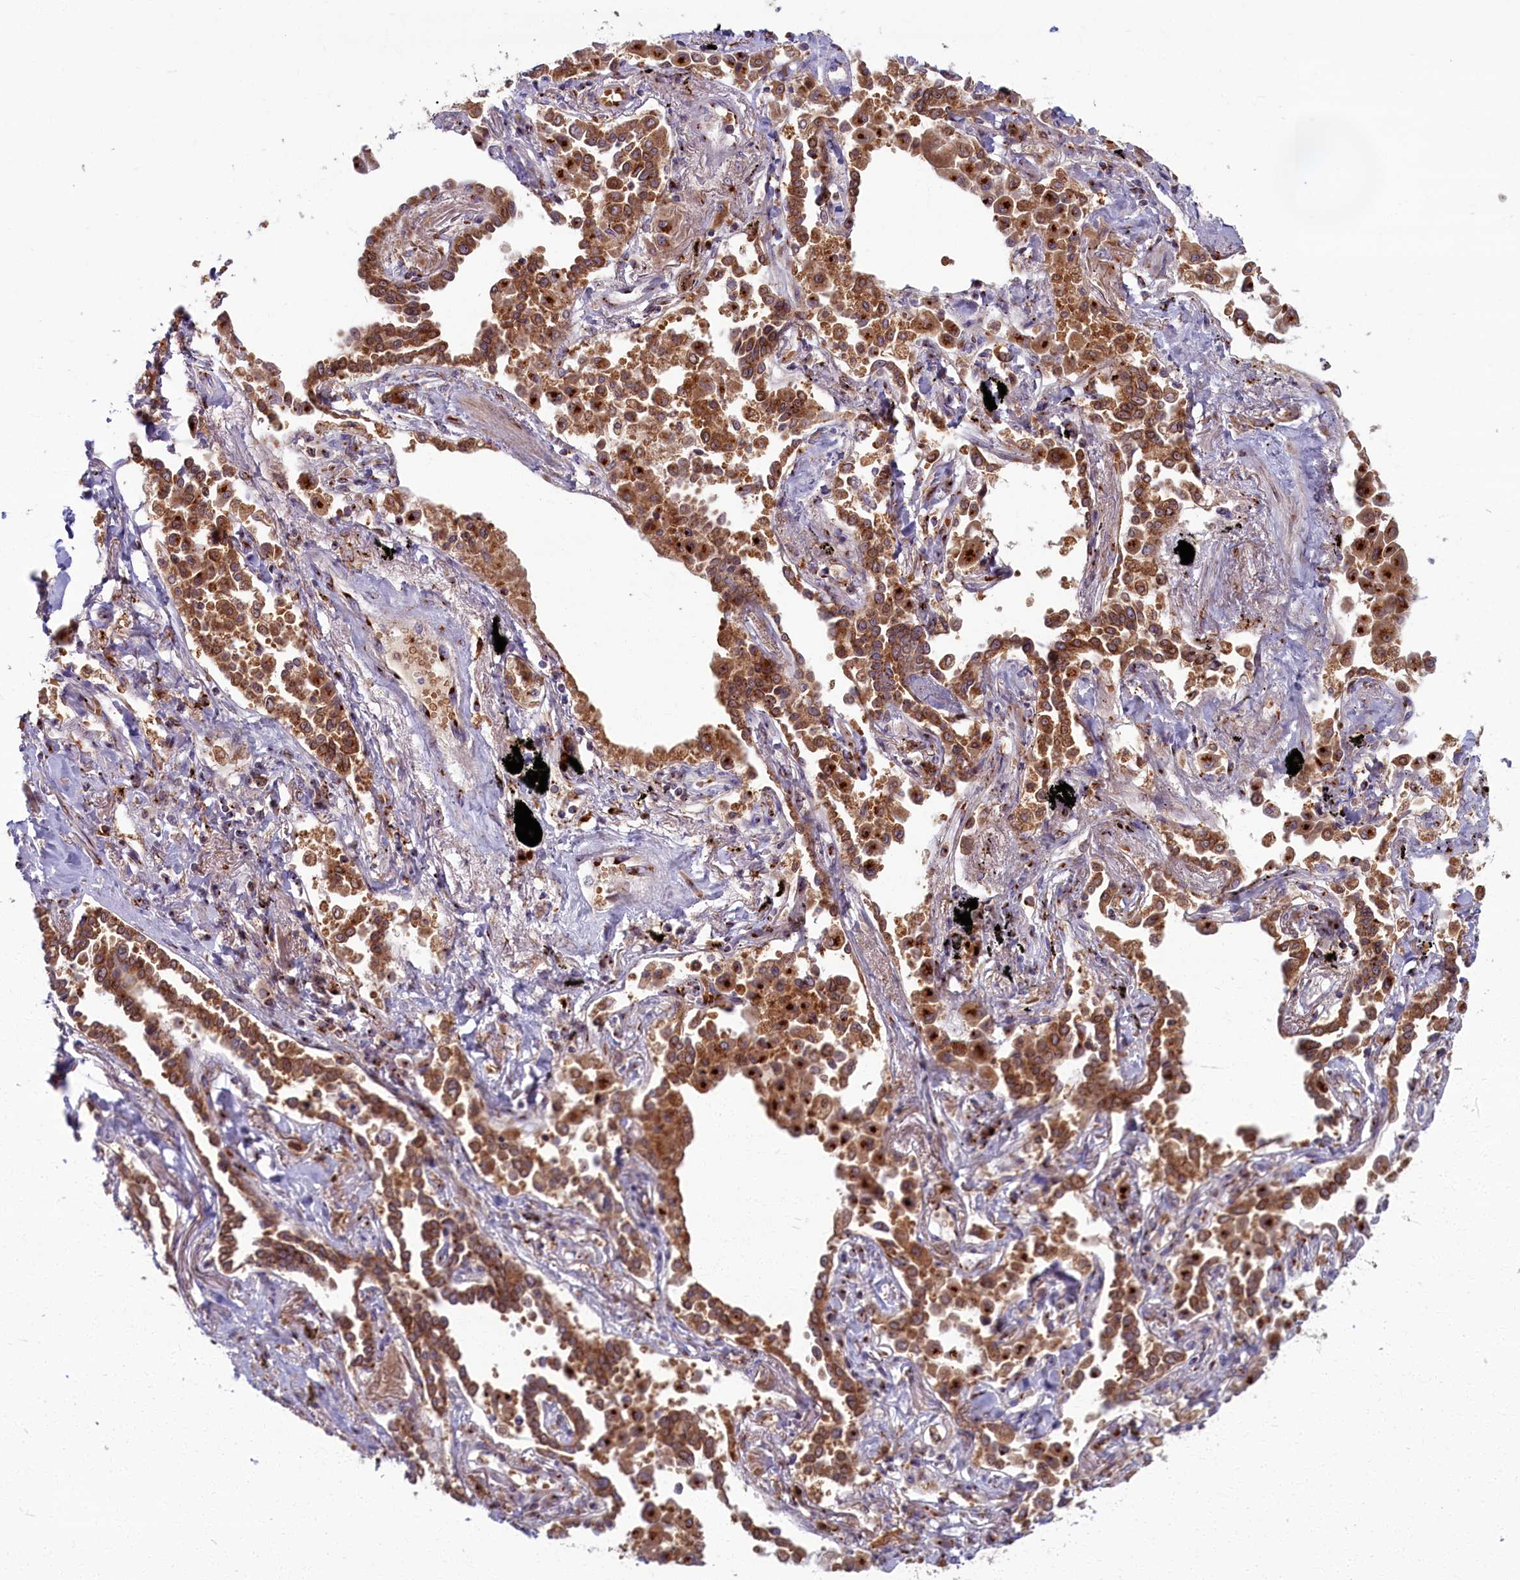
{"staining": {"intensity": "moderate", "quantity": ">75%", "location": "cytoplasmic/membranous"}, "tissue": "lung cancer", "cell_type": "Tumor cells", "image_type": "cancer", "snomed": [{"axis": "morphology", "description": "Adenocarcinoma, NOS"}, {"axis": "topography", "description": "Lung"}], "caption": "Immunohistochemistry of lung adenocarcinoma shows medium levels of moderate cytoplasmic/membranous positivity in about >75% of tumor cells.", "gene": "BLVRB", "patient": {"sex": "male", "age": 67}}